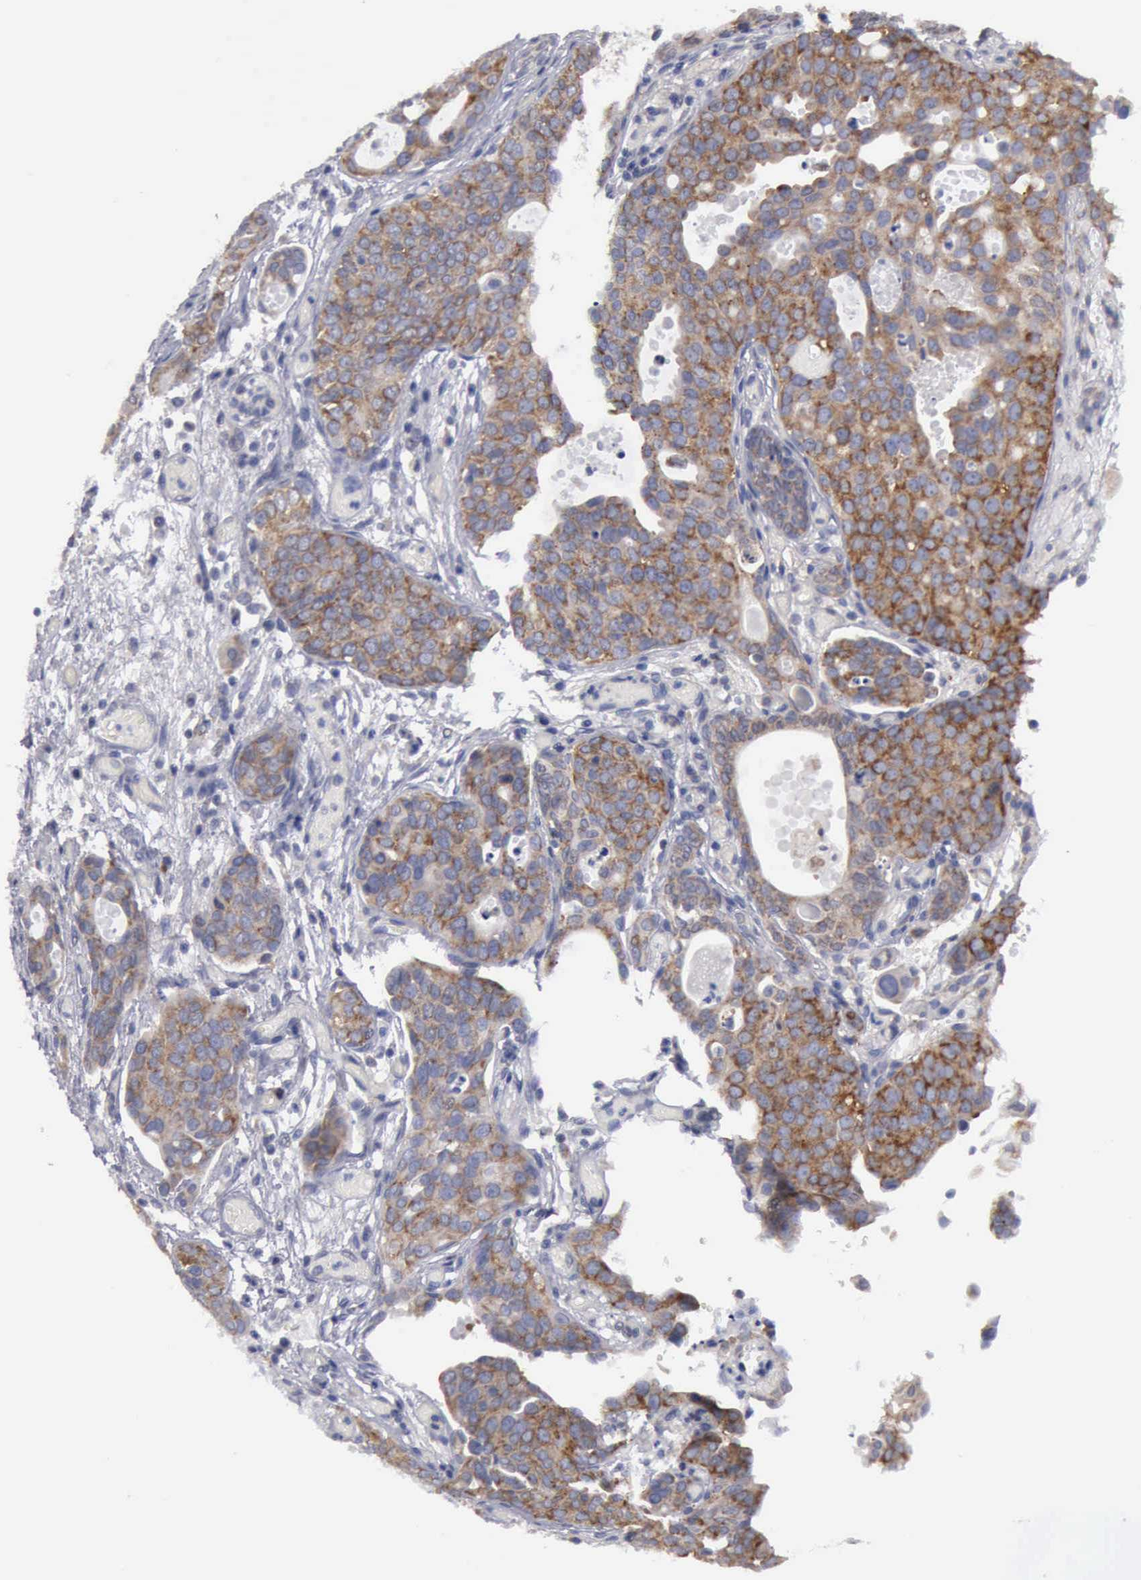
{"staining": {"intensity": "moderate", "quantity": ">75%", "location": "cytoplasmic/membranous"}, "tissue": "urothelial cancer", "cell_type": "Tumor cells", "image_type": "cancer", "snomed": [{"axis": "morphology", "description": "Urothelial carcinoma, High grade"}, {"axis": "topography", "description": "Urinary bladder"}], "caption": "Urothelial cancer stained for a protein (brown) exhibits moderate cytoplasmic/membranous positive staining in approximately >75% of tumor cells.", "gene": "TXLNG", "patient": {"sex": "male", "age": 78}}